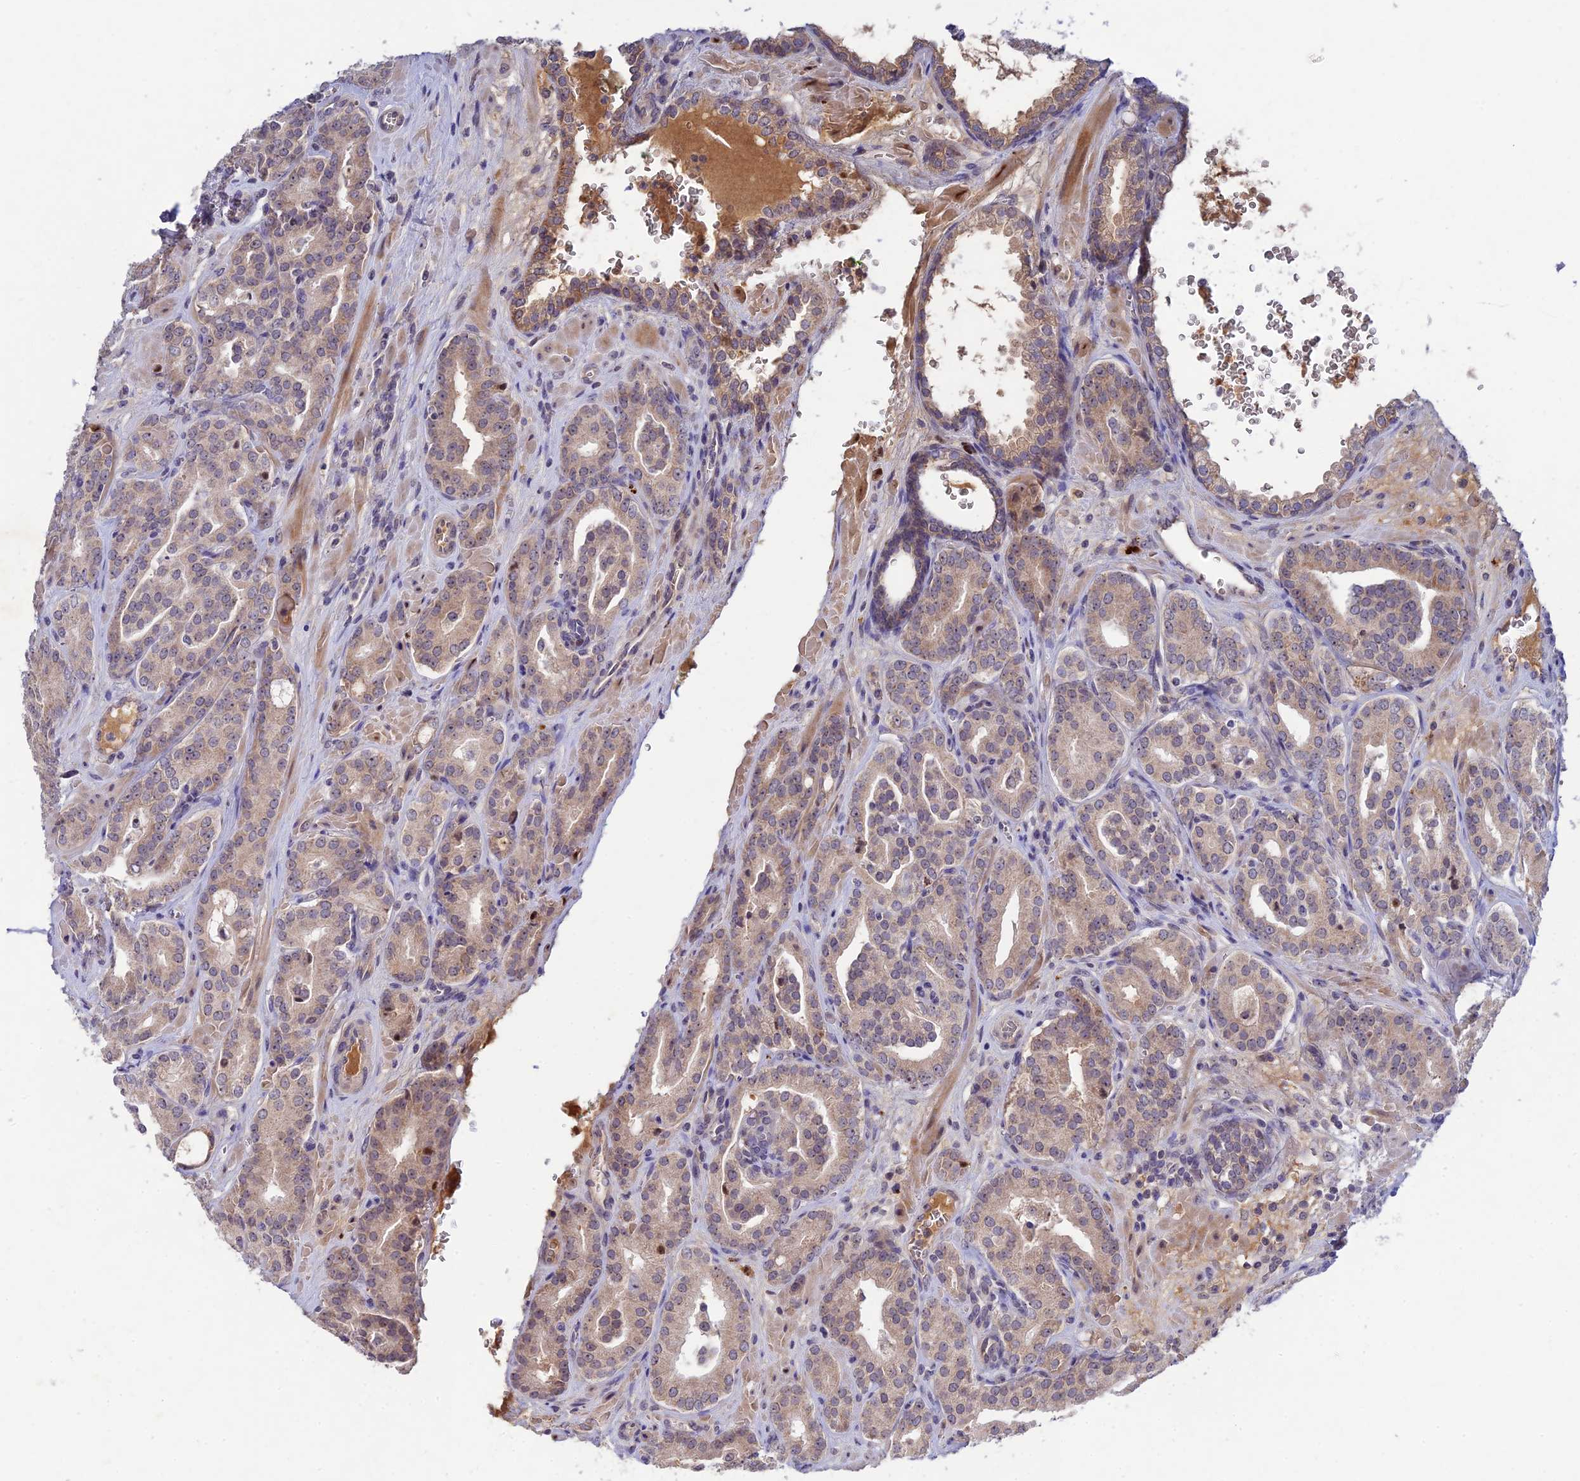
{"staining": {"intensity": "weak", "quantity": ">75%", "location": "cytoplasmic/membranous"}, "tissue": "prostate cancer", "cell_type": "Tumor cells", "image_type": "cancer", "snomed": [{"axis": "morphology", "description": "Adenocarcinoma, High grade"}, {"axis": "topography", "description": "Prostate"}], "caption": "Approximately >75% of tumor cells in human prostate cancer (adenocarcinoma (high-grade)) reveal weak cytoplasmic/membranous protein staining as visualized by brown immunohistochemical staining.", "gene": "CHST5", "patient": {"sex": "male", "age": 66}}